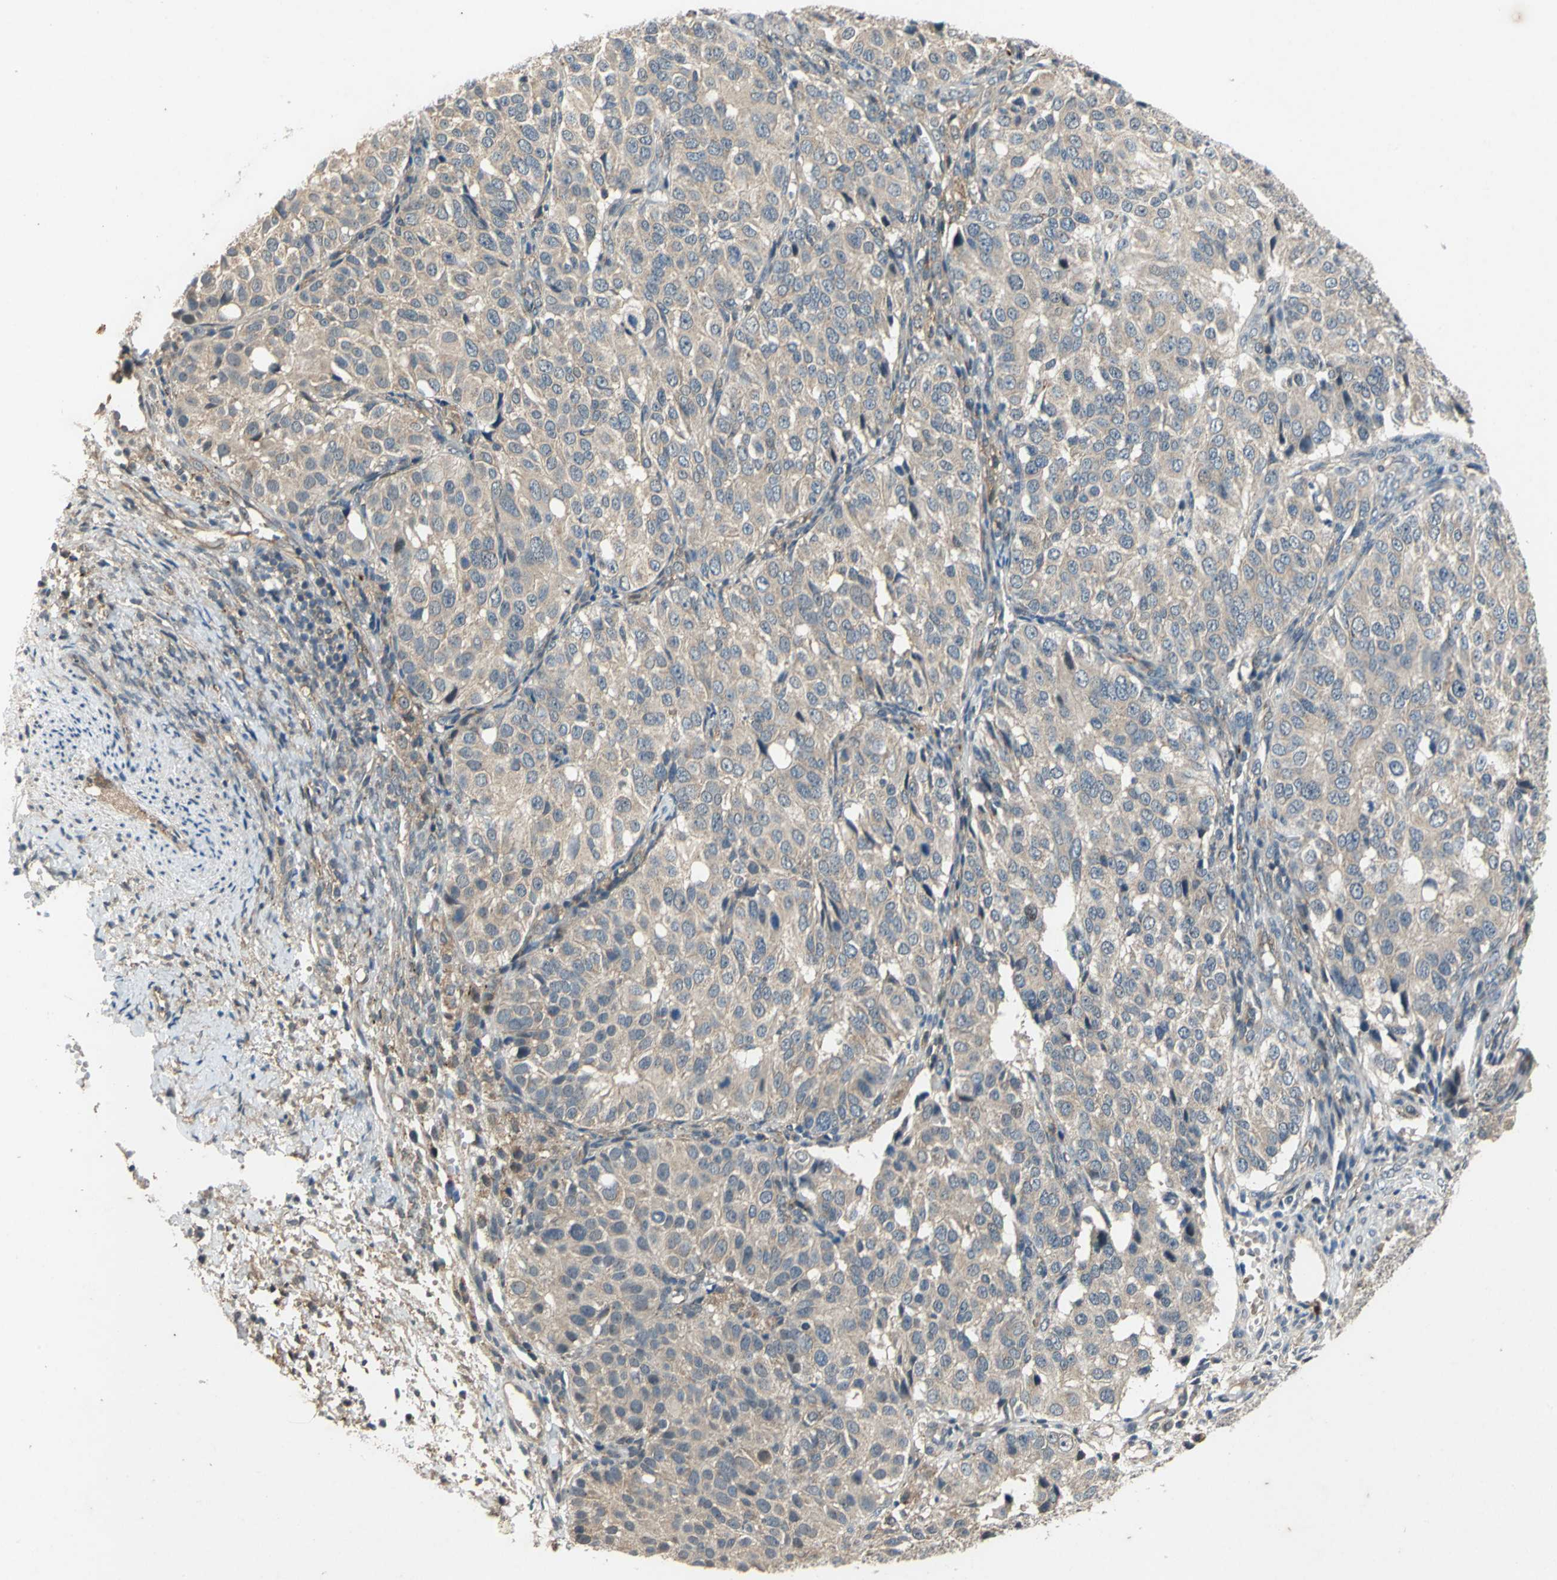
{"staining": {"intensity": "negative", "quantity": "none", "location": "none"}, "tissue": "ovarian cancer", "cell_type": "Tumor cells", "image_type": "cancer", "snomed": [{"axis": "morphology", "description": "Carcinoma, endometroid"}, {"axis": "topography", "description": "Ovary"}], "caption": "Photomicrograph shows no significant protein positivity in tumor cells of endometroid carcinoma (ovarian). Nuclei are stained in blue.", "gene": "EMCN", "patient": {"sex": "female", "age": 51}}